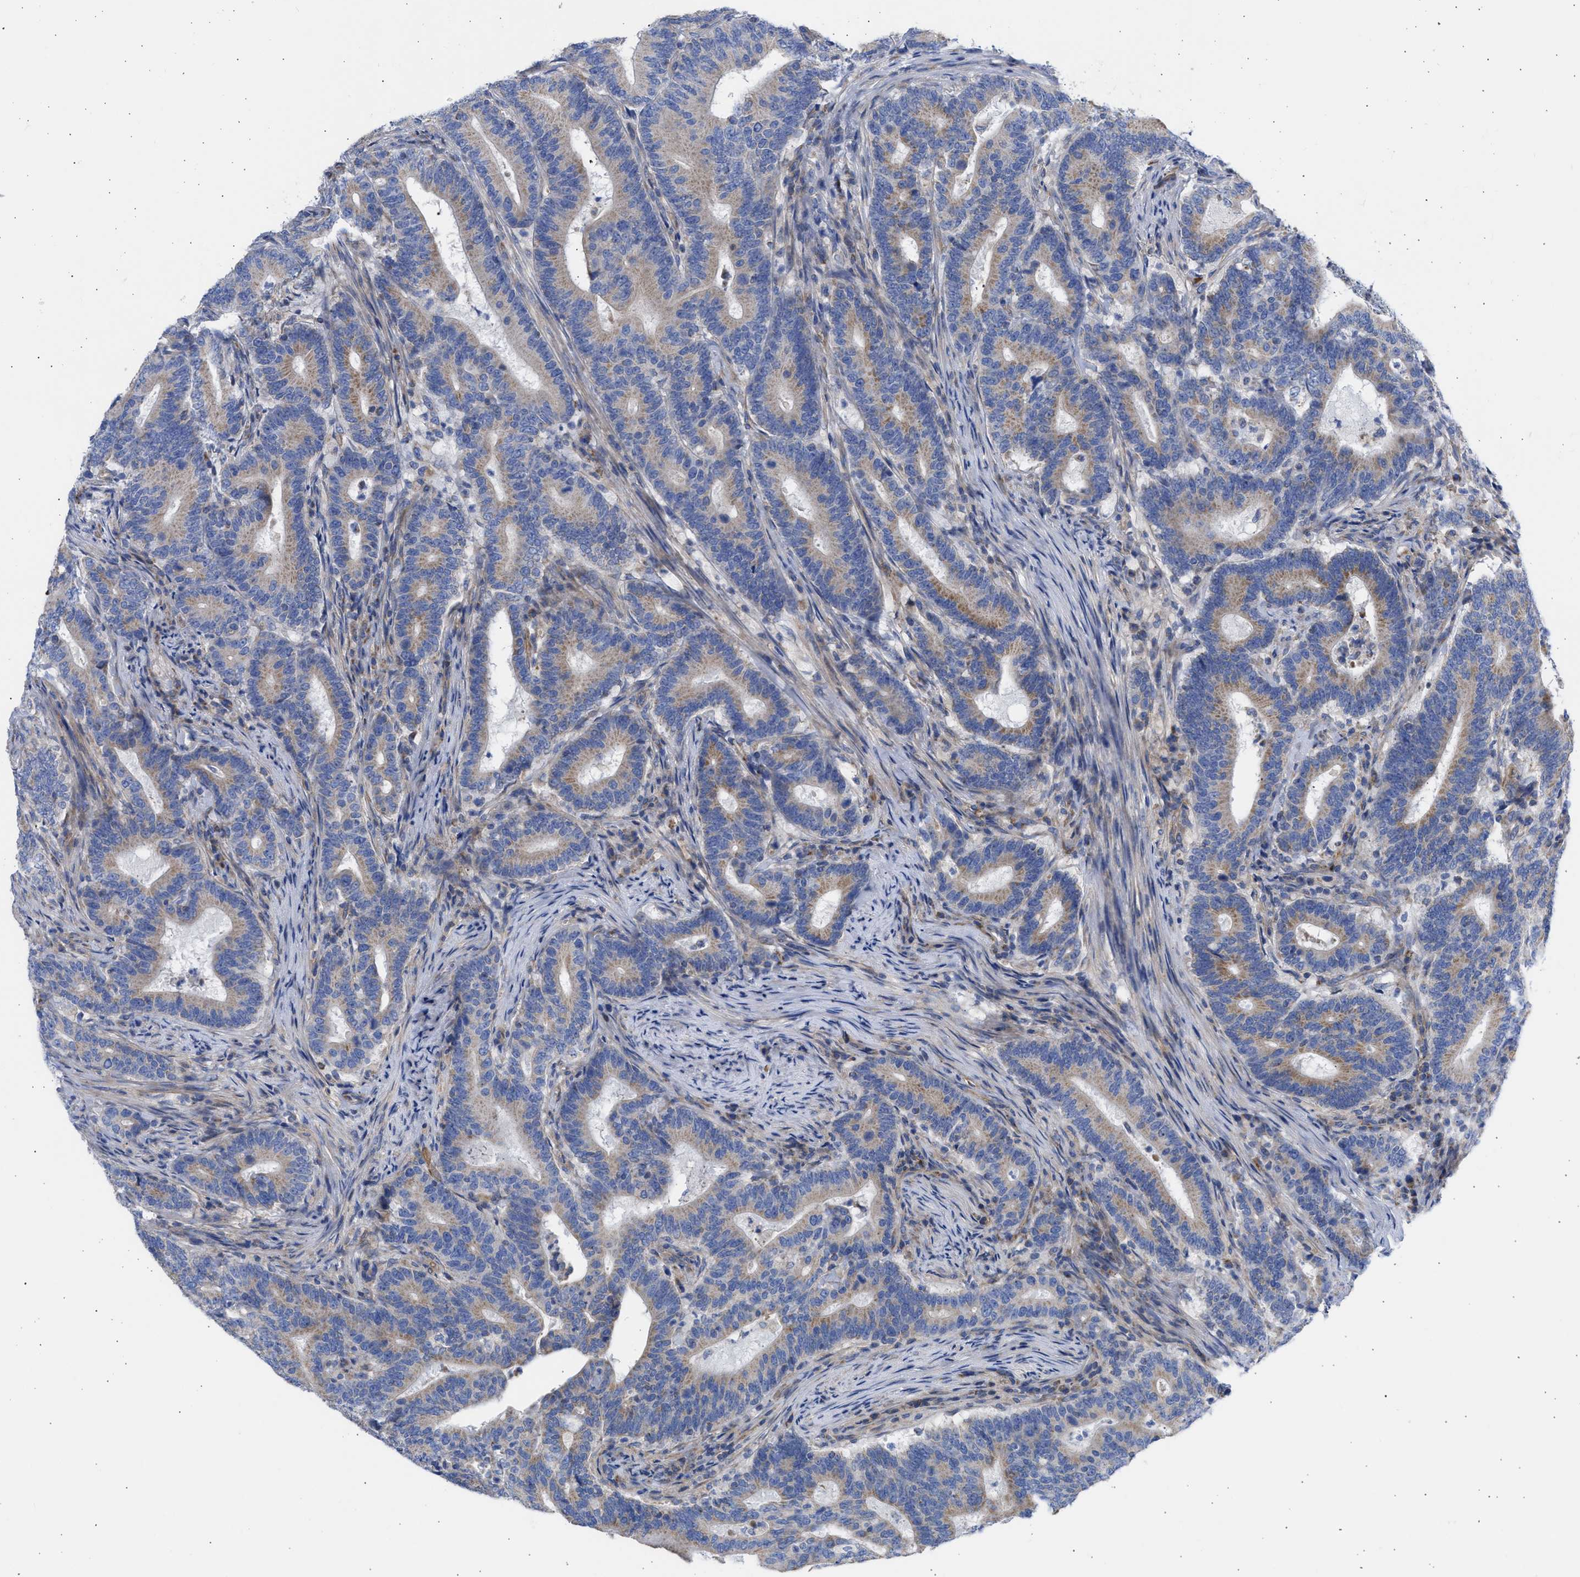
{"staining": {"intensity": "moderate", "quantity": "25%-75%", "location": "cytoplasmic/membranous"}, "tissue": "colorectal cancer", "cell_type": "Tumor cells", "image_type": "cancer", "snomed": [{"axis": "morphology", "description": "Adenocarcinoma, NOS"}, {"axis": "topography", "description": "Colon"}], "caption": "A brown stain shows moderate cytoplasmic/membranous expression of a protein in colorectal adenocarcinoma tumor cells.", "gene": "BTG3", "patient": {"sex": "female", "age": 66}}